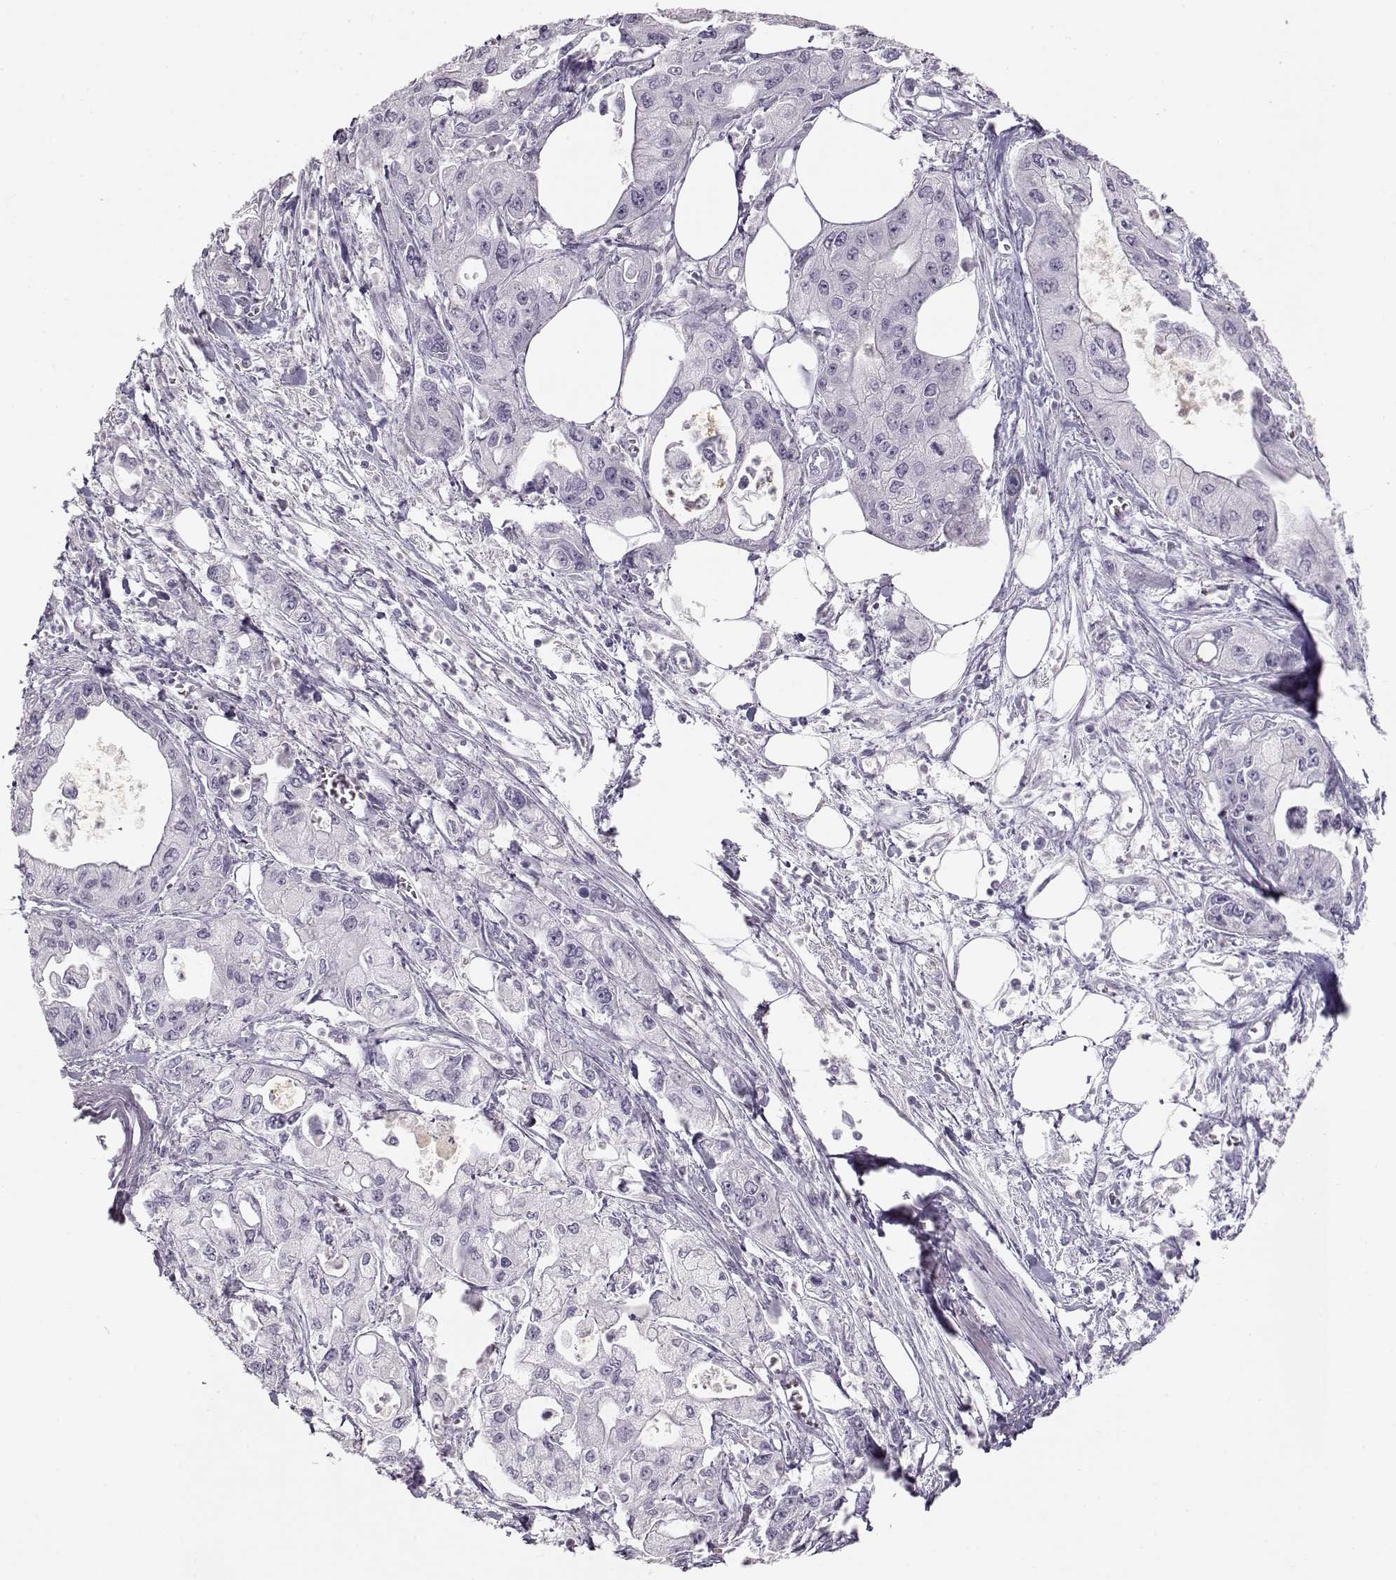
{"staining": {"intensity": "negative", "quantity": "none", "location": "none"}, "tissue": "pancreatic cancer", "cell_type": "Tumor cells", "image_type": "cancer", "snomed": [{"axis": "morphology", "description": "Adenocarcinoma, NOS"}, {"axis": "topography", "description": "Pancreas"}], "caption": "A histopathology image of human pancreatic adenocarcinoma is negative for staining in tumor cells.", "gene": "MIP", "patient": {"sex": "male", "age": 70}}